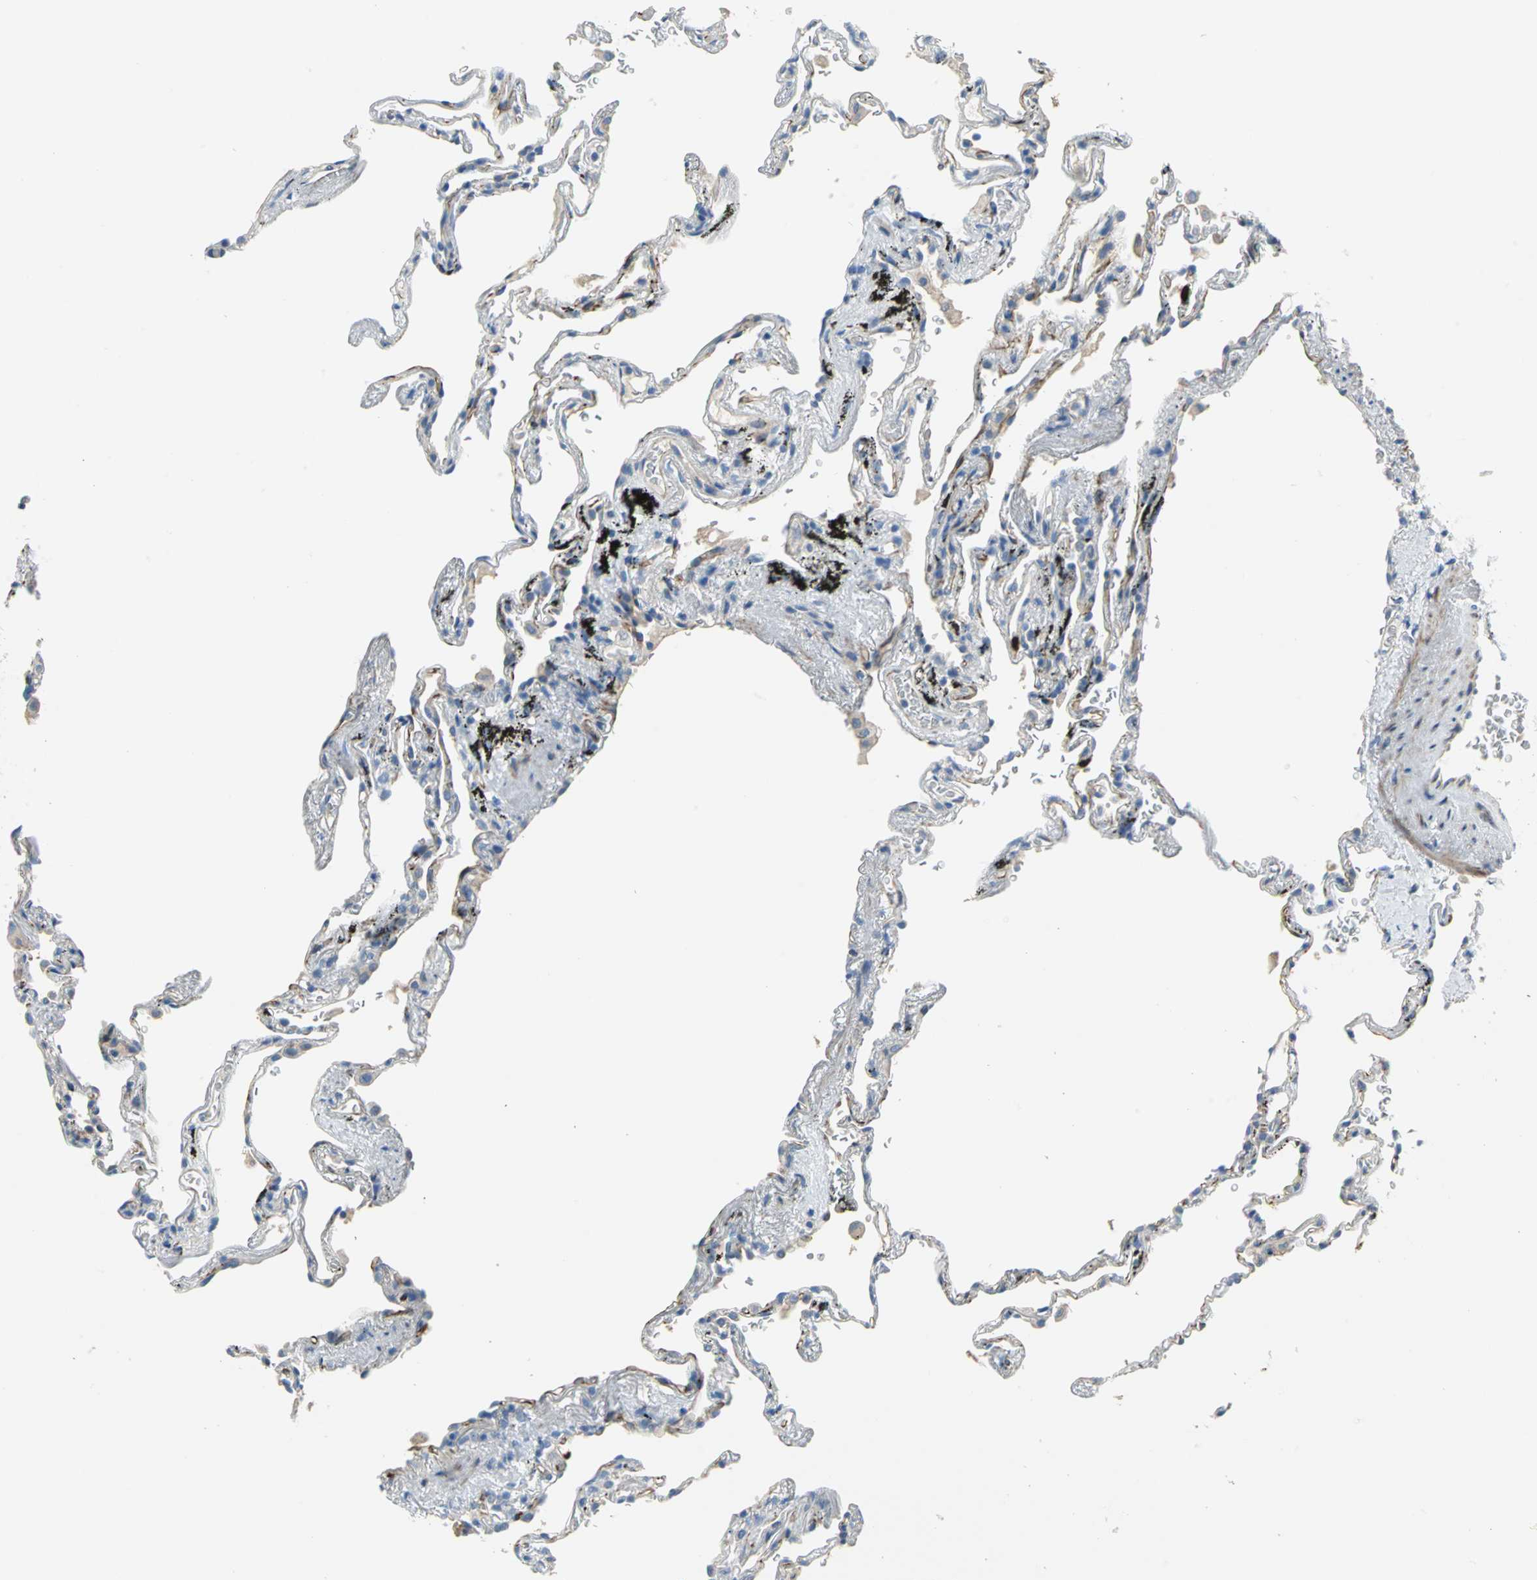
{"staining": {"intensity": "weak", "quantity": "25%-75%", "location": "cytoplasmic/membranous"}, "tissue": "lung", "cell_type": "Alveolar cells", "image_type": "normal", "snomed": [{"axis": "morphology", "description": "Normal tissue, NOS"}, {"axis": "morphology", "description": "Inflammation, NOS"}, {"axis": "topography", "description": "Lung"}], "caption": "IHC (DAB (3,3'-diaminobenzidine)) staining of unremarkable lung demonstrates weak cytoplasmic/membranous protein expression in approximately 25%-75% of alveolar cells.", "gene": "ALOX15", "patient": {"sex": "male", "age": 69}}